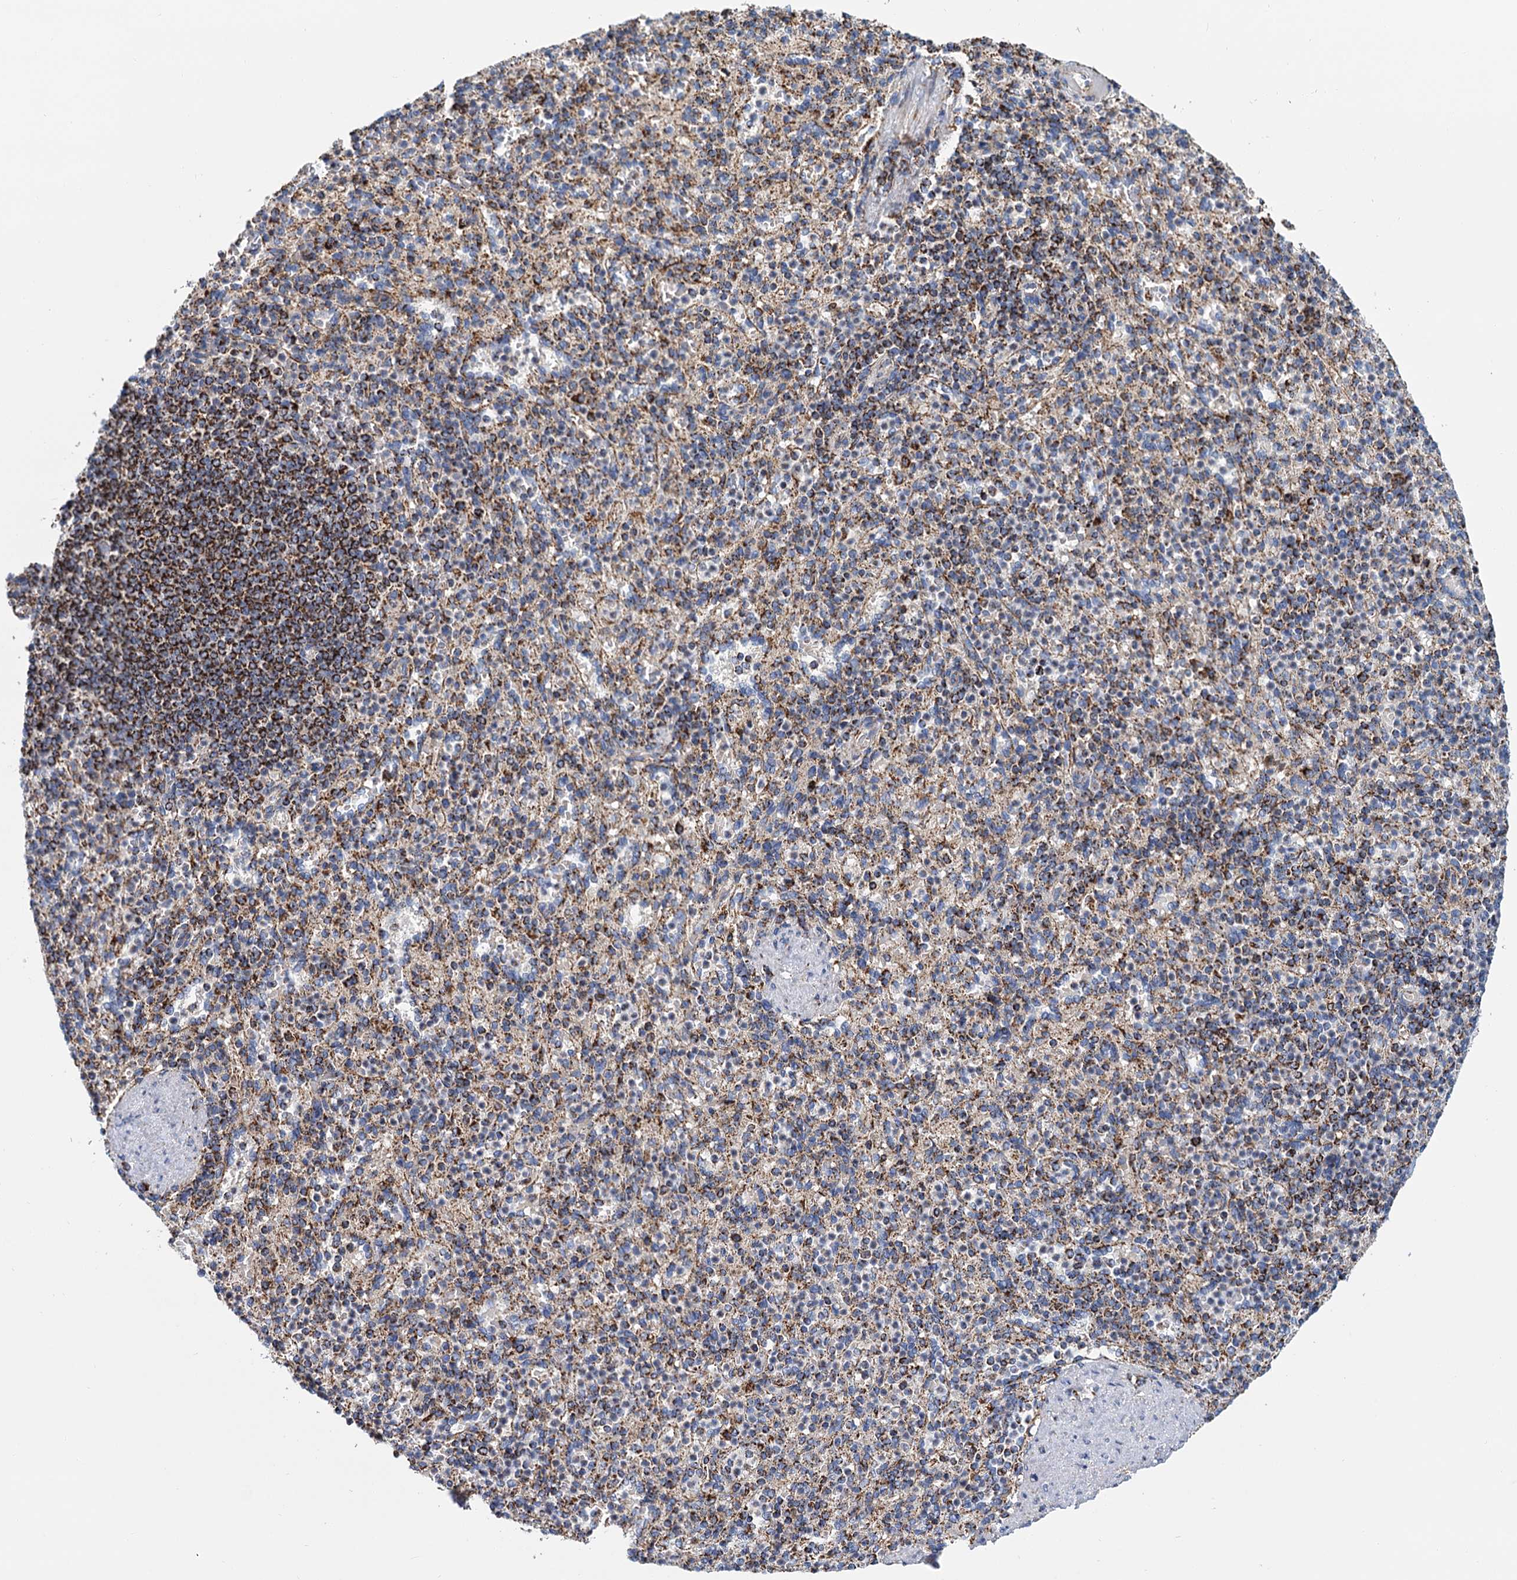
{"staining": {"intensity": "moderate", "quantity": "<25%", "location": "cytoplasmic/membranous"}, "tissue": "spleen", "cell_type": "Cells in red pulp", "image_type": "normal", "snomed": [{"axis": "morphology", "description": "Normal tissue, NOS"}, {"axis": "topography", "description": "Spleen"}], "caption": "Immunohistochemistry of benign spleen exhibits low levels of moderate cytoplasmic/membranous positivity in approximately <25% of cells in red pulp.", "gene": "CCP110", "patient": {"sex": "female", "age": 74}}